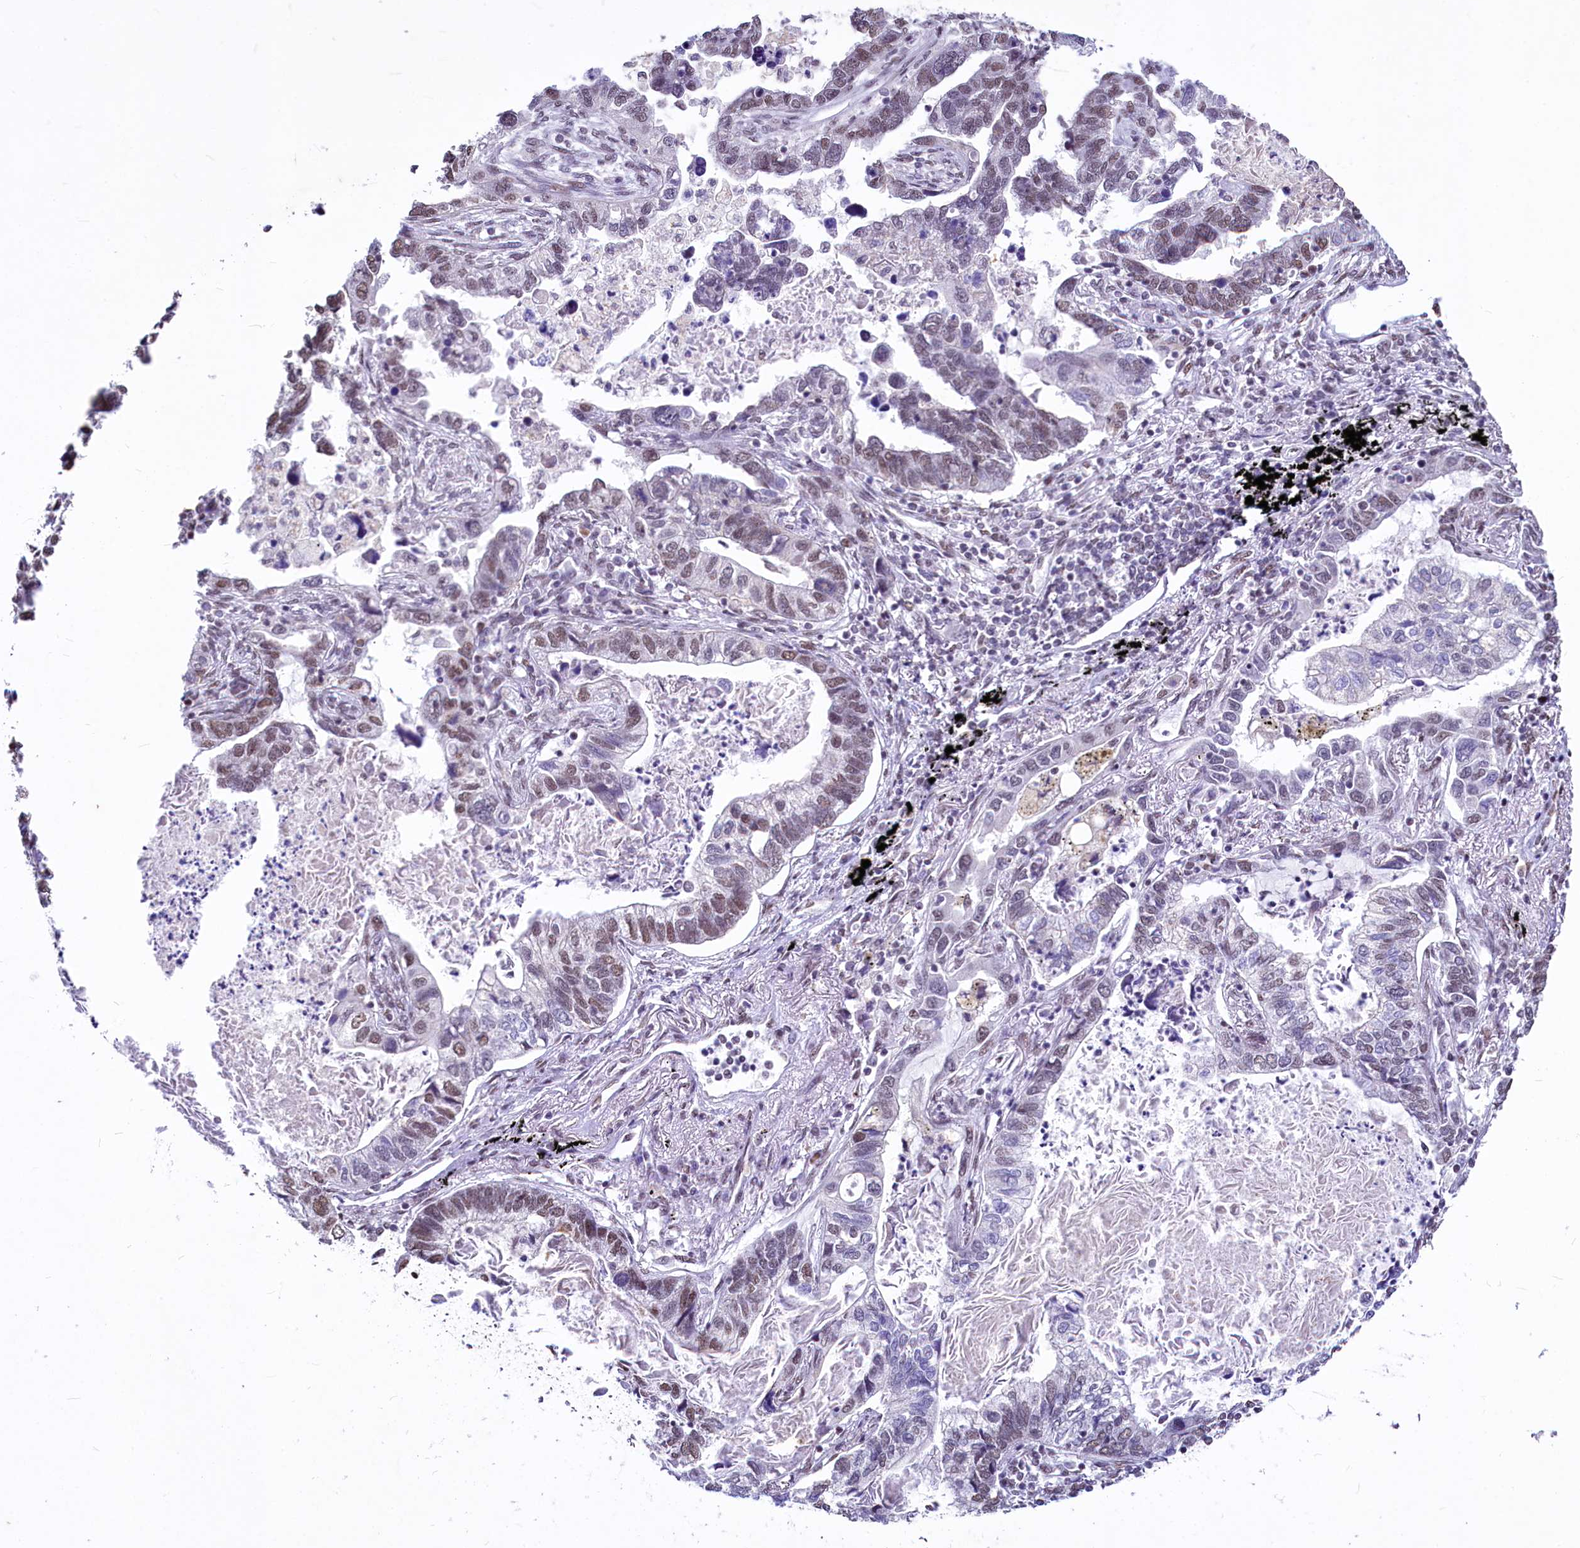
{"staining": {"intensity": "moderate", "quantity": "<25%", "location": "nuclear"}, "tissue": "lung cancer", "cell_type": "Tumor cells", "image_type": "cancer", "snomed": [{"axis": "morphology", "description": "Adenocarcinoma, NOS"}, {"axis": "topography", "description": "Lung"}], "caption": "Moderate nuclear protein expression is present in approximately <25% of tumor cells in adenocarcinoma (lung). Using DAB (3,3'-diaminobenzidine) (brown) and hematoxylin (blue) stains, captured at high magnification using brightfield microscopy.", "gene": "PARPBP", "patient": {"sex": "male", "age": 67}}